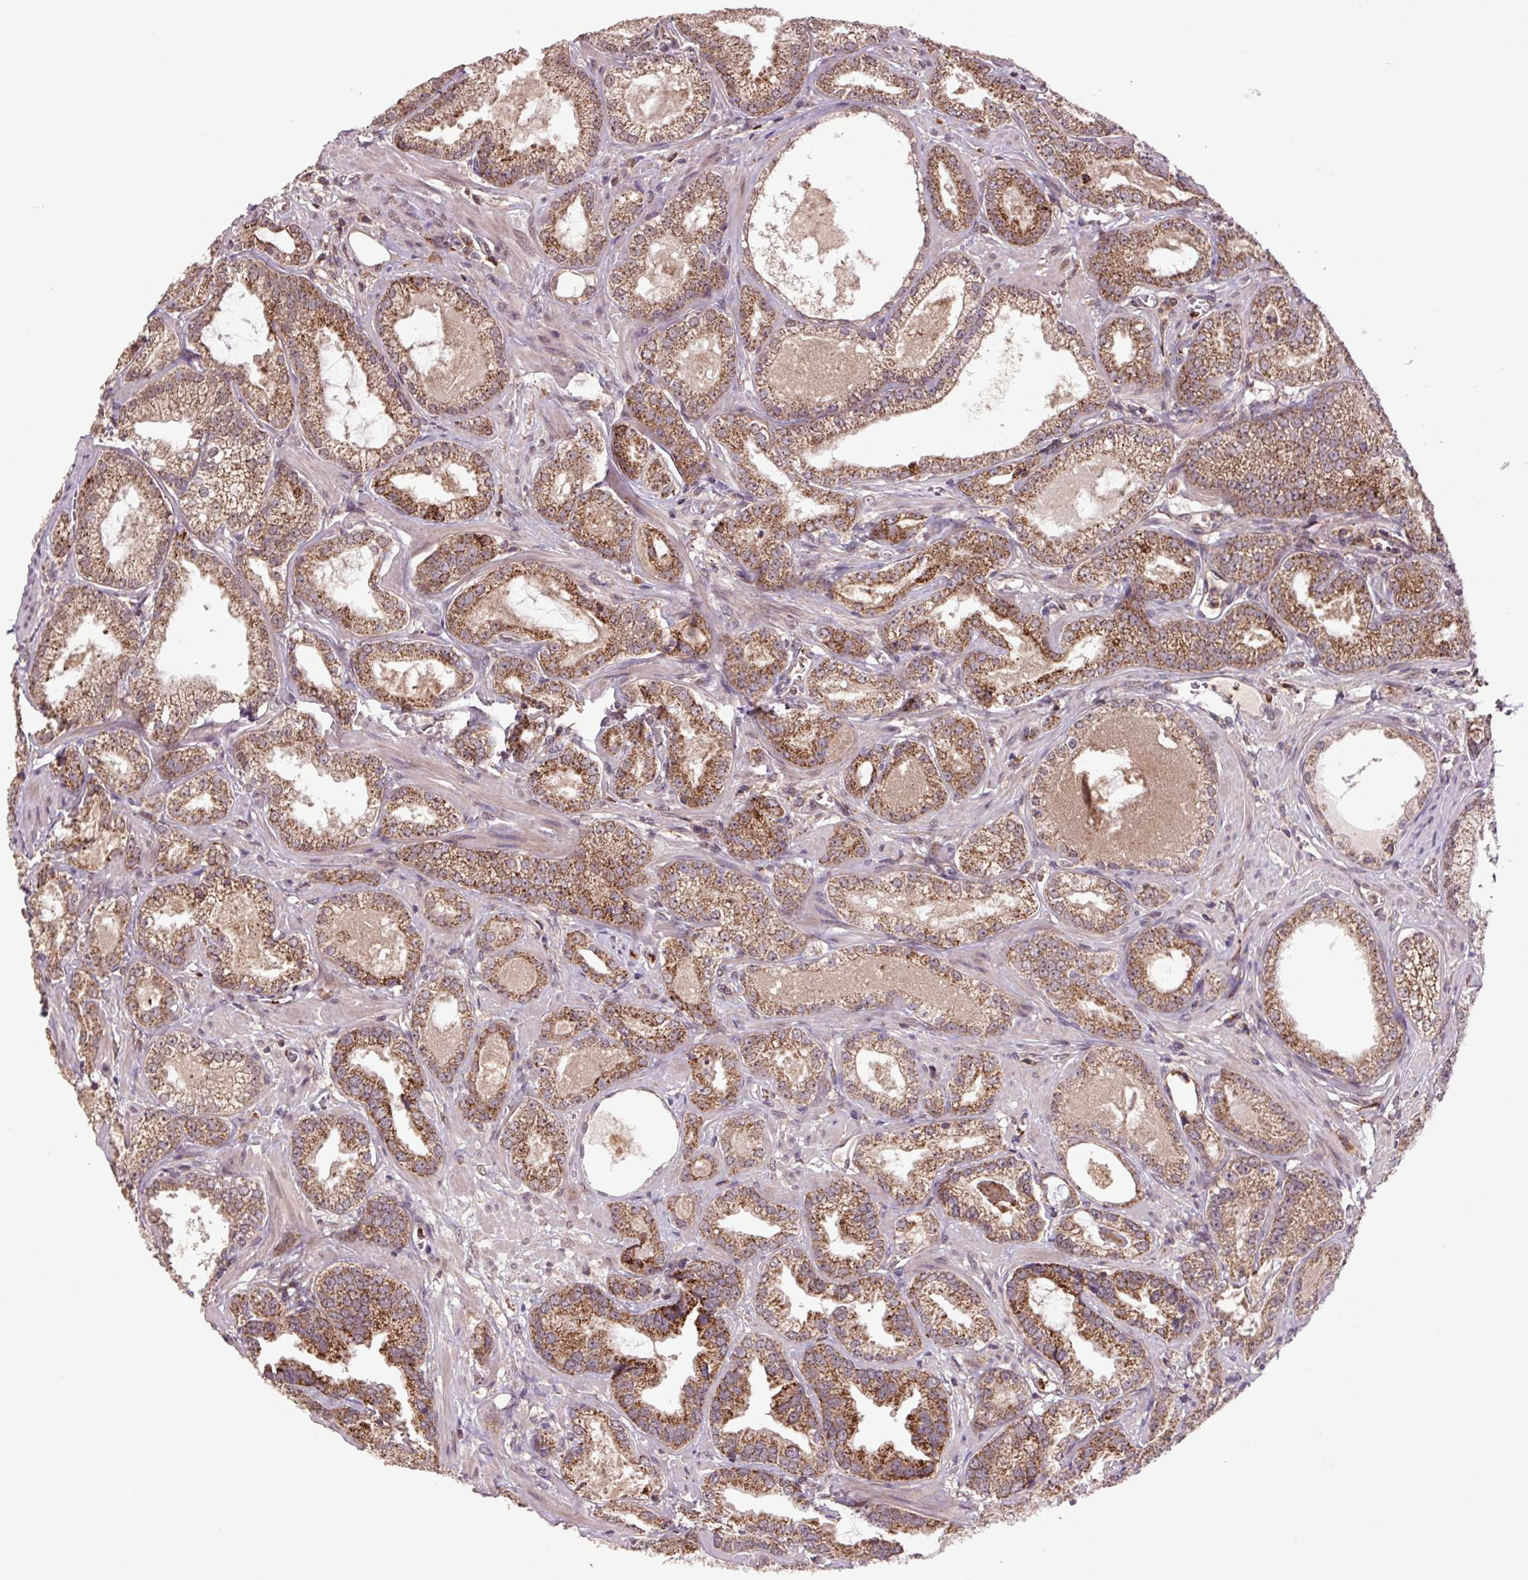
{"staining": {"intensity": "moderate", "quantity": ">75%", "location": "cytoplasmic/membranous"}, "tissue": "prostate cancer", "cell_type": "Tumor cells", "image_type": "cancer", "snomed": [{"axis": "morphology", "description": "Adenocarcinoma, Medium grade"}, {"axis": "topography", "description": "Prostate"}], "caption": "IHC (DAB) staining of human prostate cancer demonstrates moderate cytoplasmic/membranous protein expression in approximately >75% of tumor cells.", "gene": "TMEM160", "patient": {"sex": "male", "age": 57}}